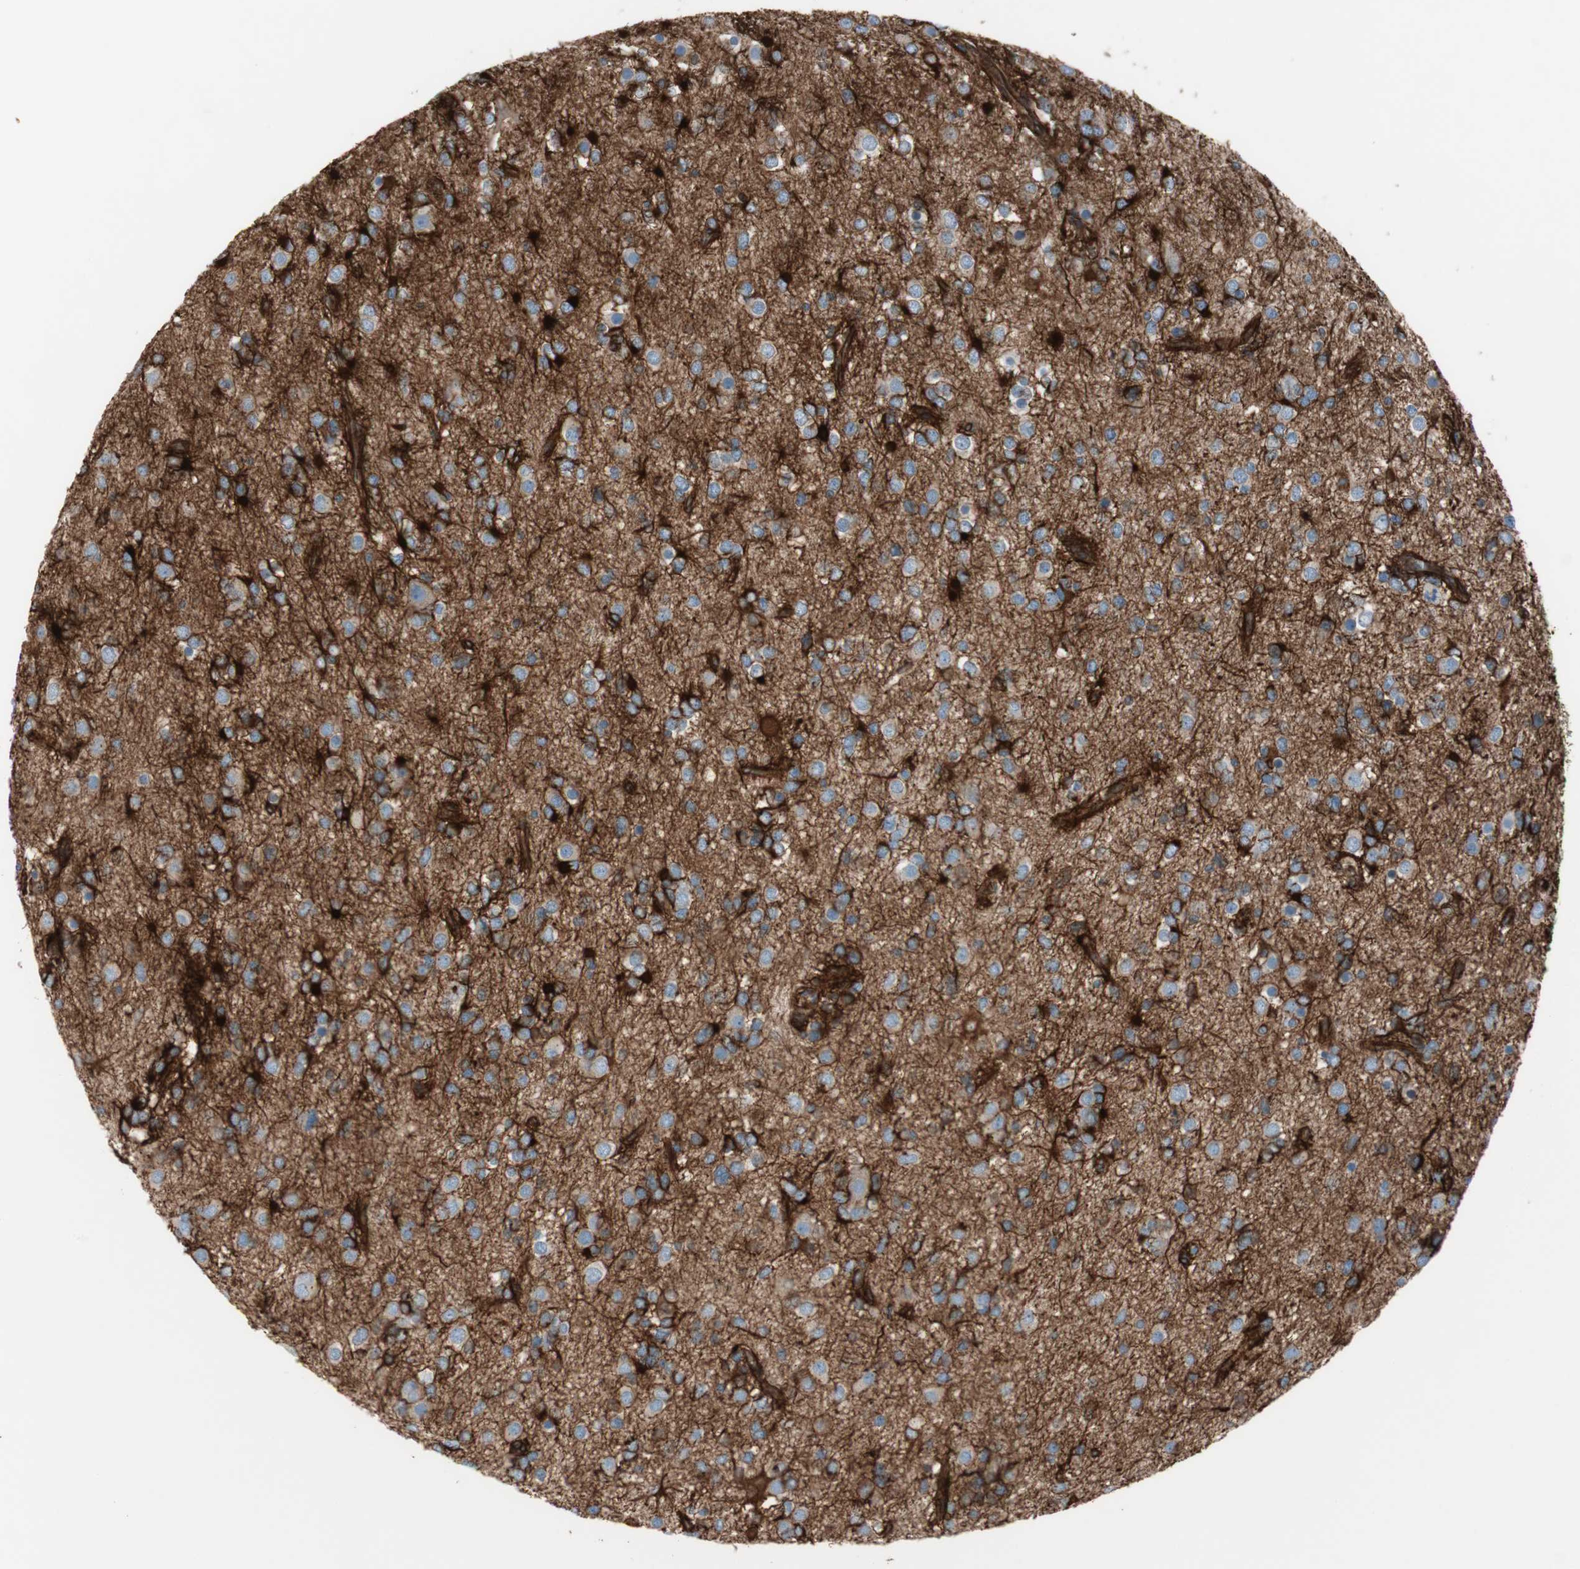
{"staining": {"intensity": "strong", "quantity": ">75%", "location": "cytoplasmic/membranous"}, "tissue": "glioma", "cell_type": "Tumor cells", "image_type": "cancer", "snomed": [{"axis": "morphology", "description": "Glioma, malignant, Low grade"}, {"axis": "topography", "description": "Brain"}], "caption": "An IHC micrograph of tumor tissue is shown. Protein staining in brown highlights strong cytoplasmic/membranous positivity in glioma within tumor cells.", "gene": "TCTA", "patient": {"sex": "male", "age": 42}}